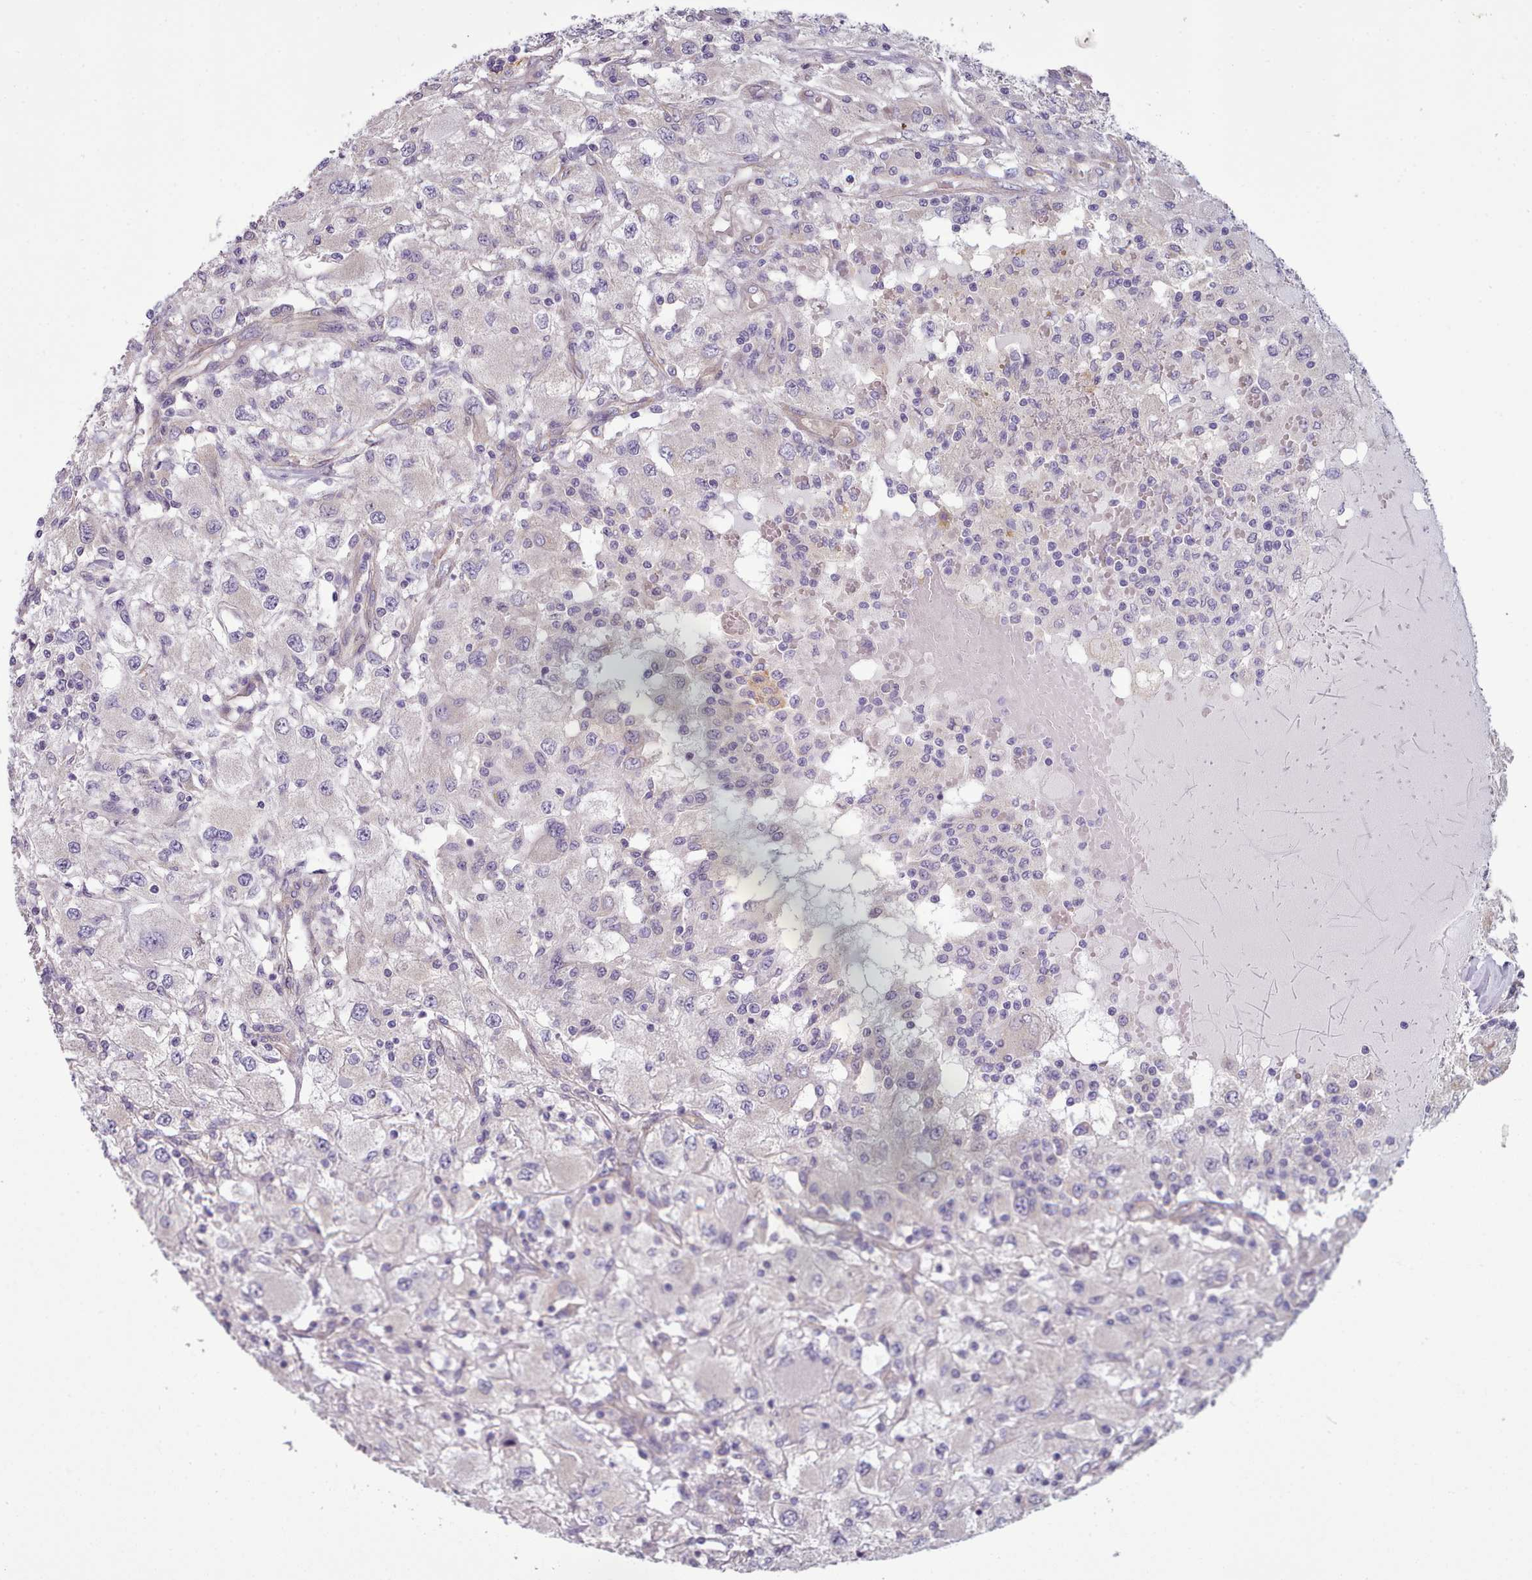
{"staining": {"intensity": "negative", "quantity": "none", "location": "none"}, "tissue": "renal cancer", "cell_type": "Tumor cells", "image_type": "cancer", "snomed": [{"axis": "morphology", "description": "Adenocarcinoma, NOS"}, {"axis": "topography", "description": "Kidney"}], "caption": "Photomicrograph shows no protein staining in tumor cells of renal adenocarcinoma tissue. The staining is performed using DAB brown chromogen with nuclei counter-stained in using hematoxylin.", "gene": "DPF1", "patient": {"sex": "female", "age": 67}}